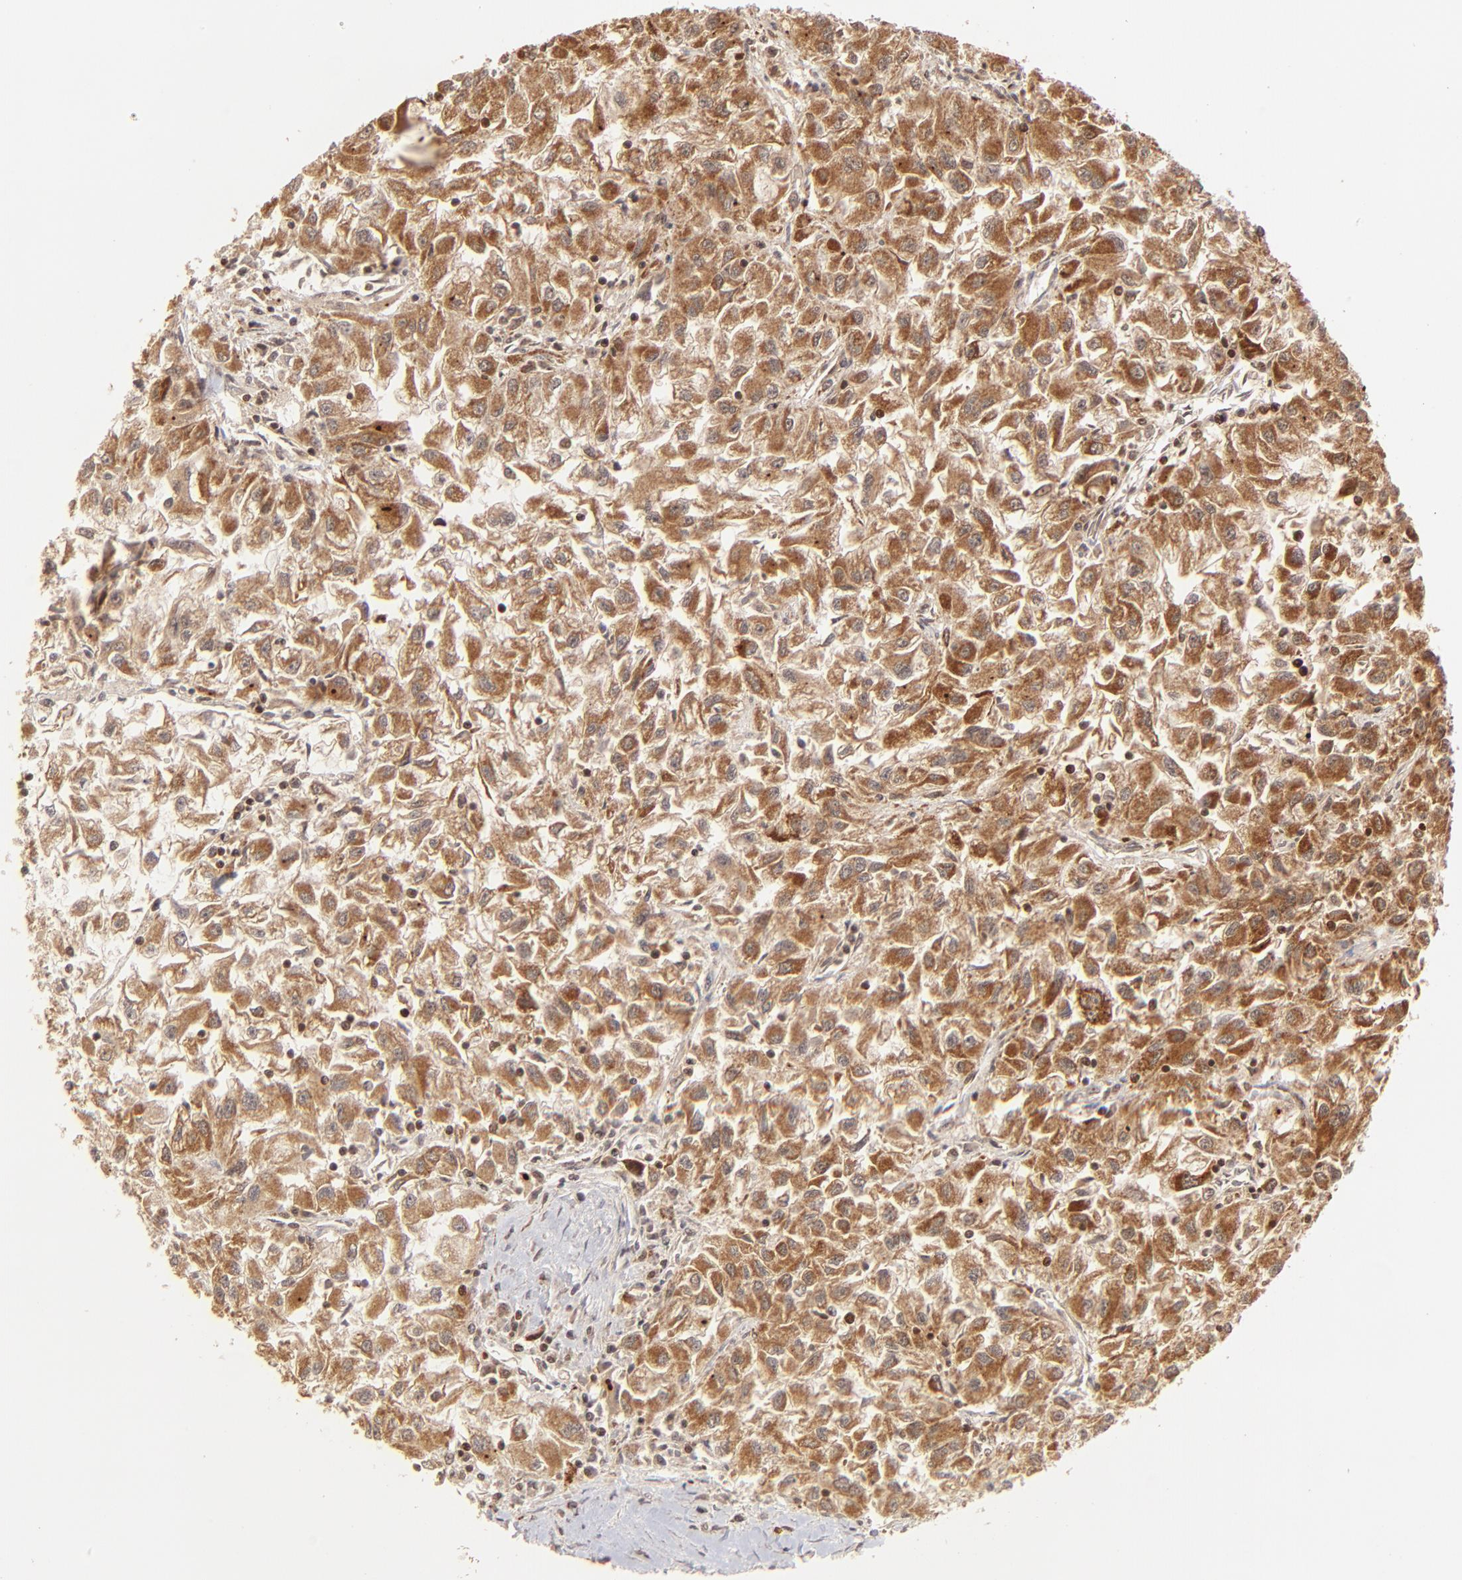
{"staining": {"intensity": "strong", "quantity": ">75%", "location": "cytoplasmic/membranous"}, "tissue": "renal cancer", "cell_type": "Tumor cells", "image_type": "cancer", "snomed": [{"axis": "morphology", "description": "Adenocarcinoma, NOS"}, {"axis": "topography", "description": "Kidney"}], "caption": "This micrograph reveals renal adenocarcinoma stained with immunohistochemistry to label a protein in brown. The cytoplasmic/membranous of tumor cells show strong positivity for the protein. Nuclei are counter-stained blue.", "gene": "MED15", "patient": {"sex": "male", "age": 59}}